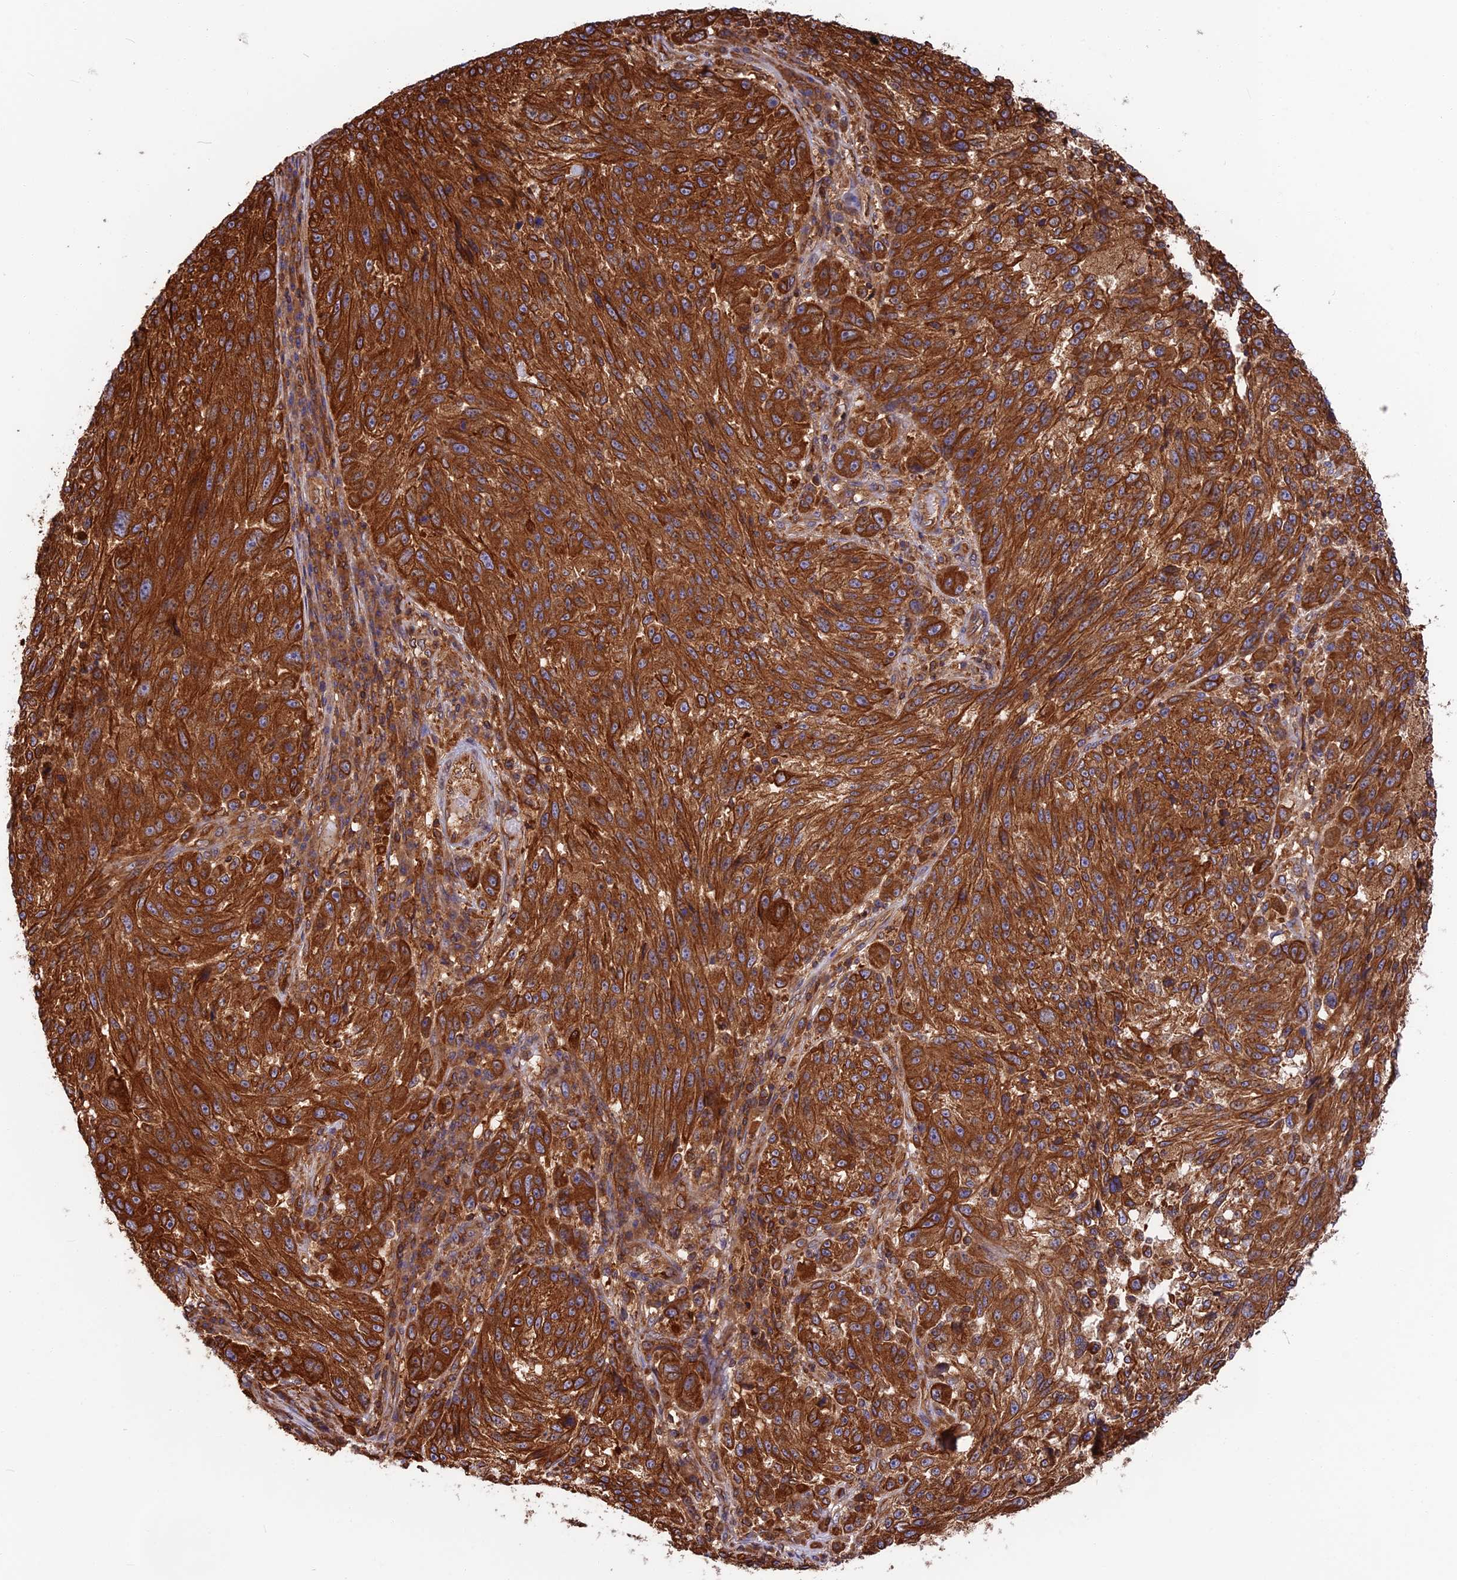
{"staining": {"intensity": "strong", "quantity": ">75%", "location": "cytoplasmic/membranous"}, "tissue": "melanoma", "cell_type": "Tumor cells", "image_type": "cancer", "snomed": [{"axis": "morphology", "description": "Malignant melanoma, NOS"}, {"axis": "topography", "description": "Skin"}], "caption": "Tumor cells reveal high levels of strong cytoplasmic/membranous expression in approximately >75% of cells in melanoma.", "gene": "WDR1", "patient": {"sex": "male", "age": 53}}